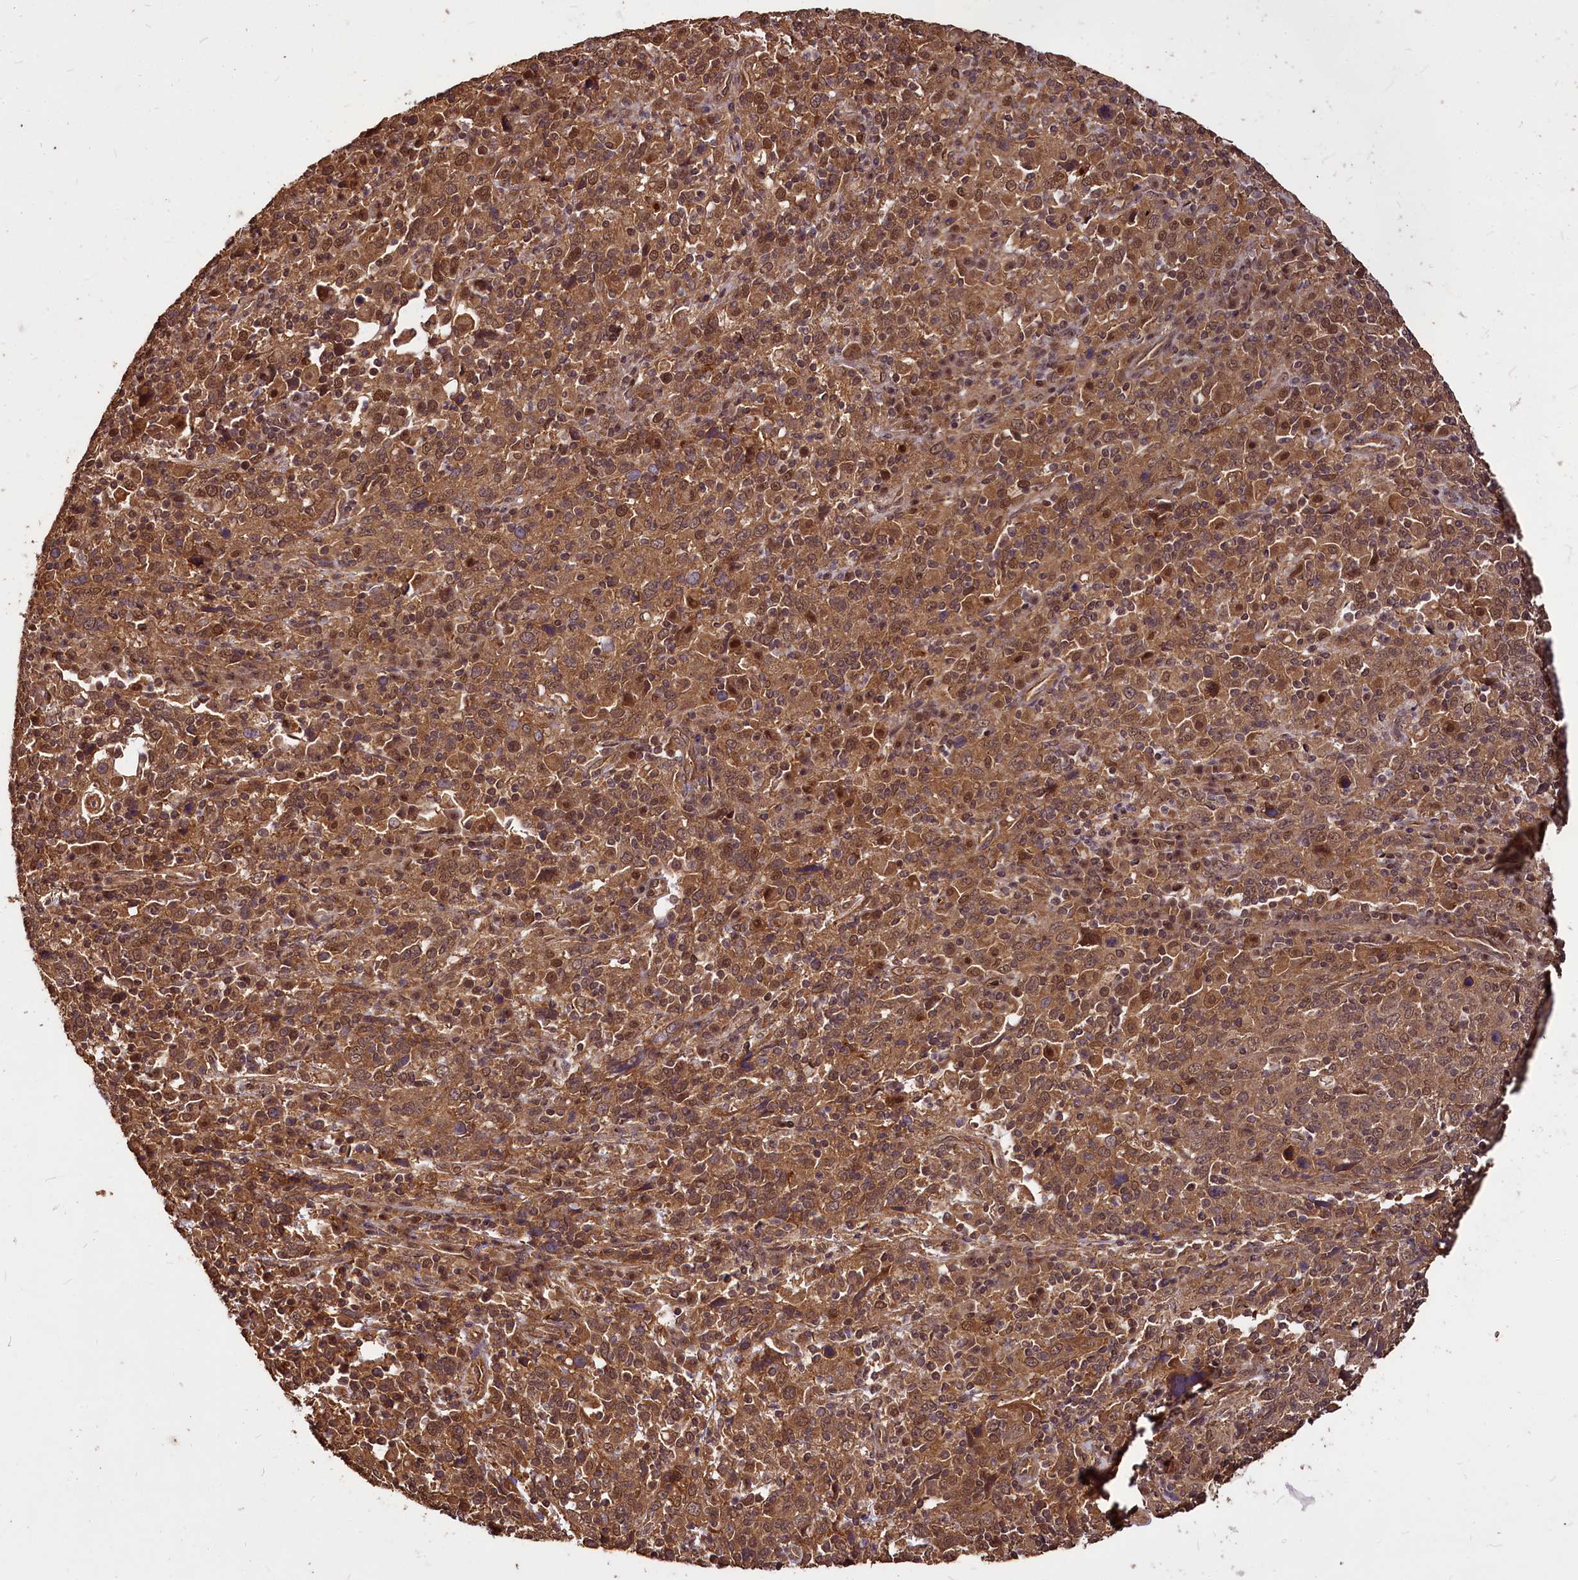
{"staining": {"intensity": "moderate", "quantity": ">75%", "location": "cytoplasmic/membranous,nuclear"}, "tissue": "cervical cancer", "cell_type": "Tumor cells", "image_type": "cancer", "snomed": [{"axis": "morphology", "description": "Squamous cell carcinoma, NOS"}, {"axis": "topography", "description": "Cervix"}], "caption": "Cervical cancer stained with DAB immunohistochemistry (IHC) shows medium levels of moderate cytoplasmic/membranous and nuclear positivity in approximately >75% of tumor cells. The staining is performed using DAB (3,3'-diaminobenzidine) brown chromogen to label protein expression. The nuclei are counter-stained blue using hematoxylin.", "gene": "VPS51", "patient": {"sex": "female", "age": 46}}